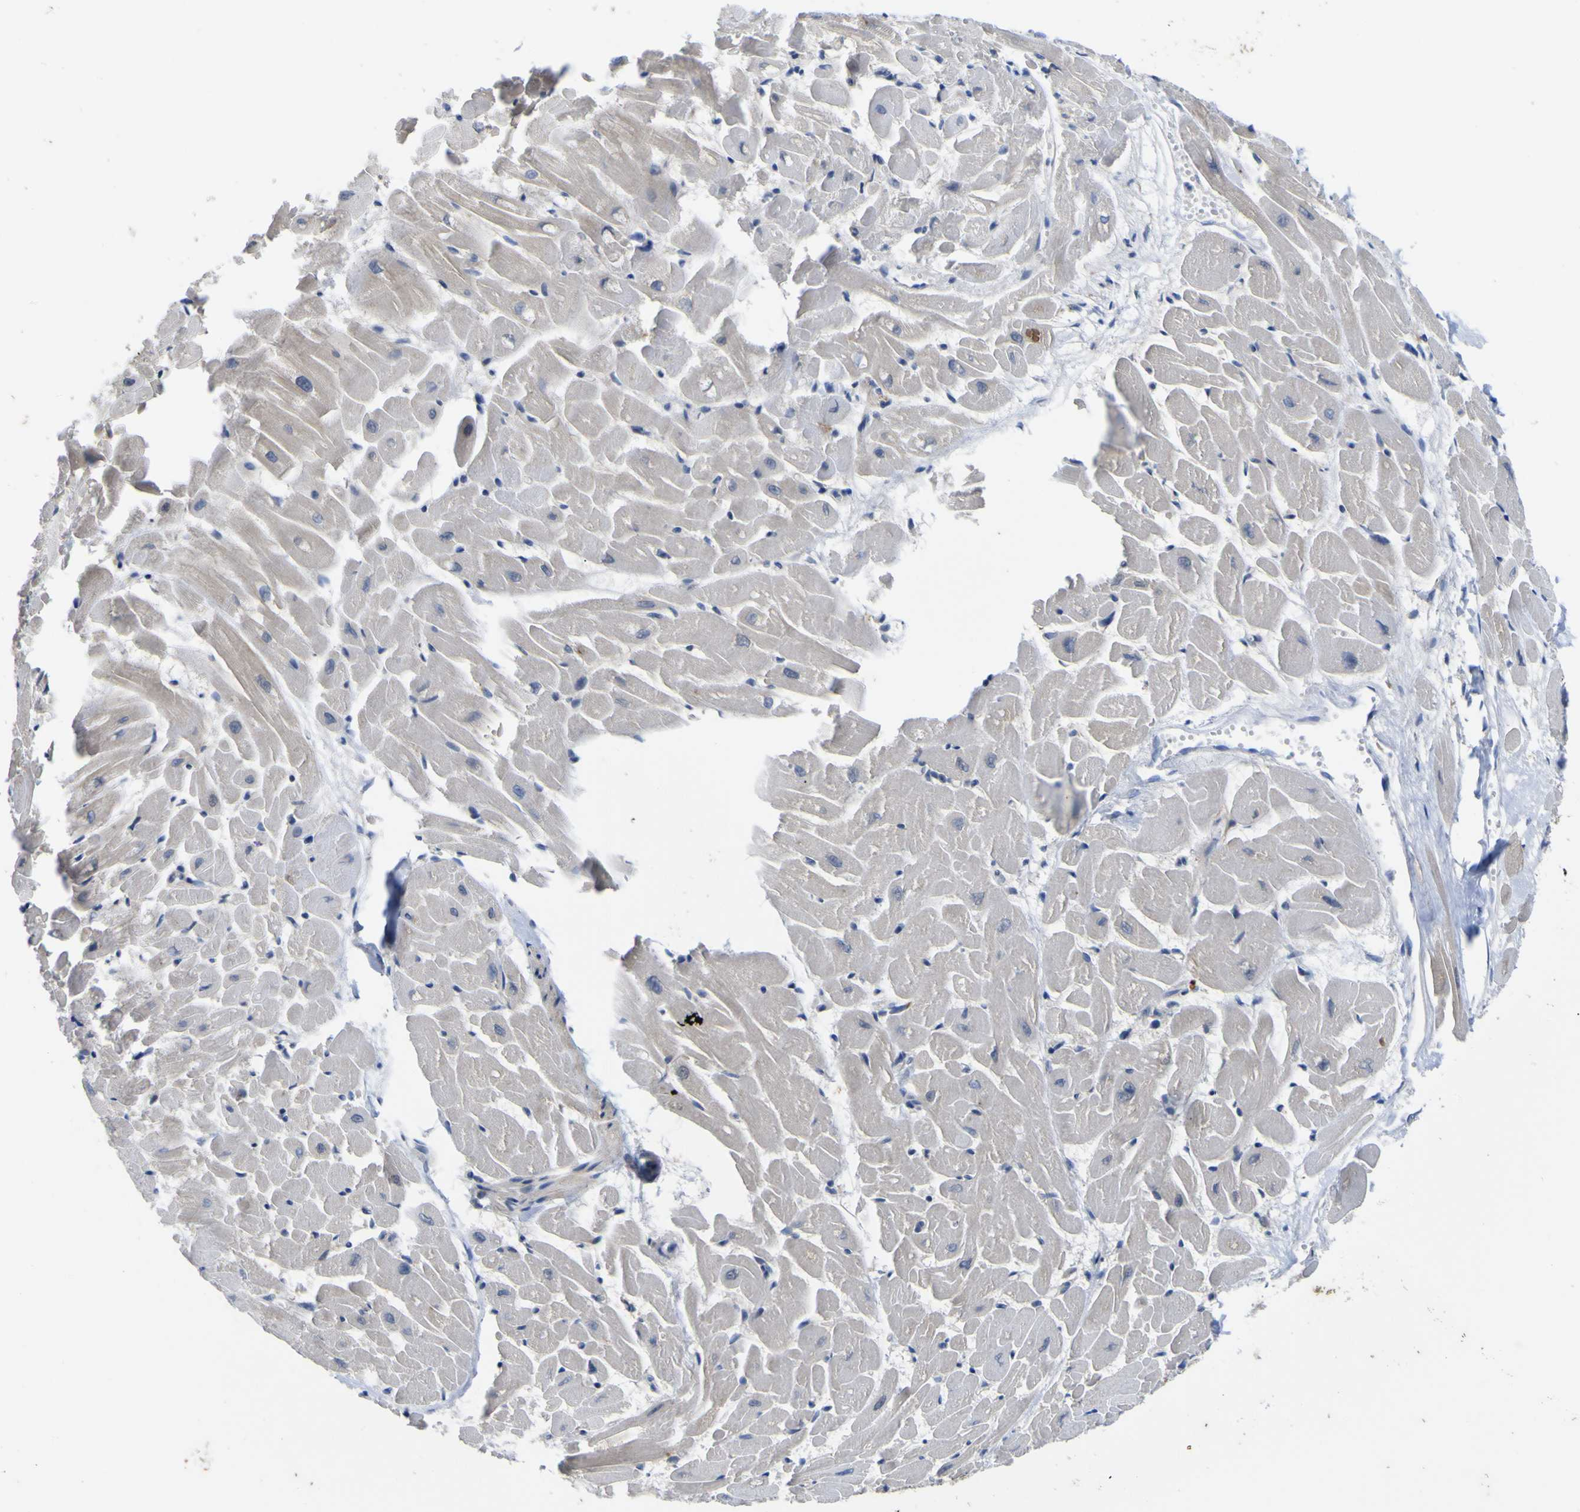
{"staining": {"intensity": "weak", "quantity": "<25%", "location": "cytoplasmic/membranous"}, "tissue": "heart muscle", "cell_type": "Cardiomyocytes", "image_type": "normal", "snomed": [{"axis": "morphology", "description": "Normal tissue, NOS"}, {"axis": "topography", "description": "Heart"}], "caption": "Cardiomyocytes are negative for brown protein staining in normal heart muscle.", "gene": "TNFRSF11A", "patient": {"sex": "female", "age": 19}}